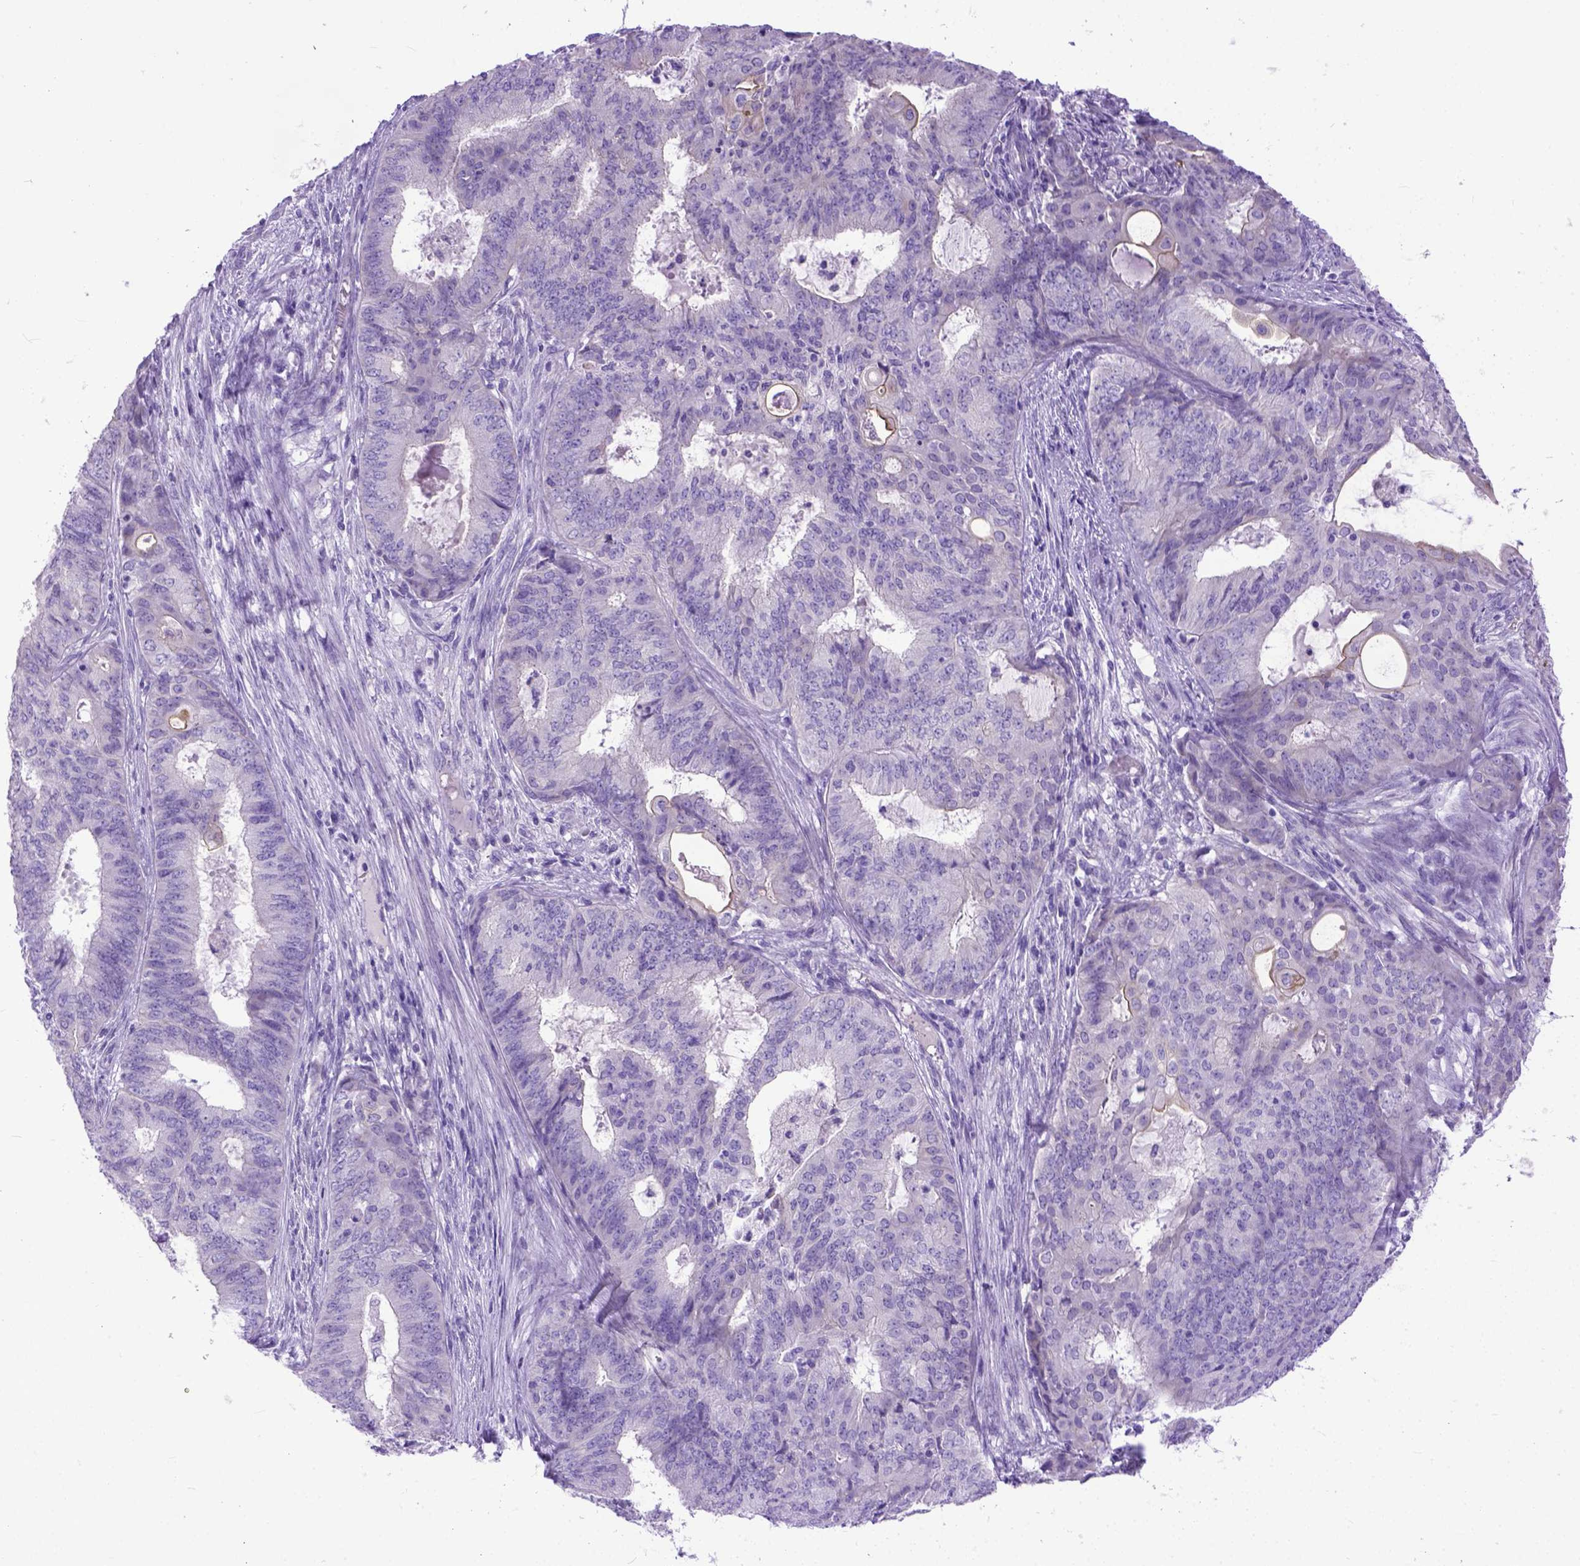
{"staining": {"intensity": "negative", "quantity": "none", "location": "none"}, "tissue": "endometrial cancer", "cell_type": "Tumor cells", "image_type": "cancer", "snomed": [{"axis": "morphology", "description": "Adenocarcinoma, NOS"}, {"axis": "topography", "description": "Endometrium"}], "caption": "High power microscopy photomicrograph of an IHC photomicrograph of endometrial adenocarcinoma, revealing no significant expression in tumor cells.", "gene": "PPL", "patient": {"sex": "female", "age": 62}}